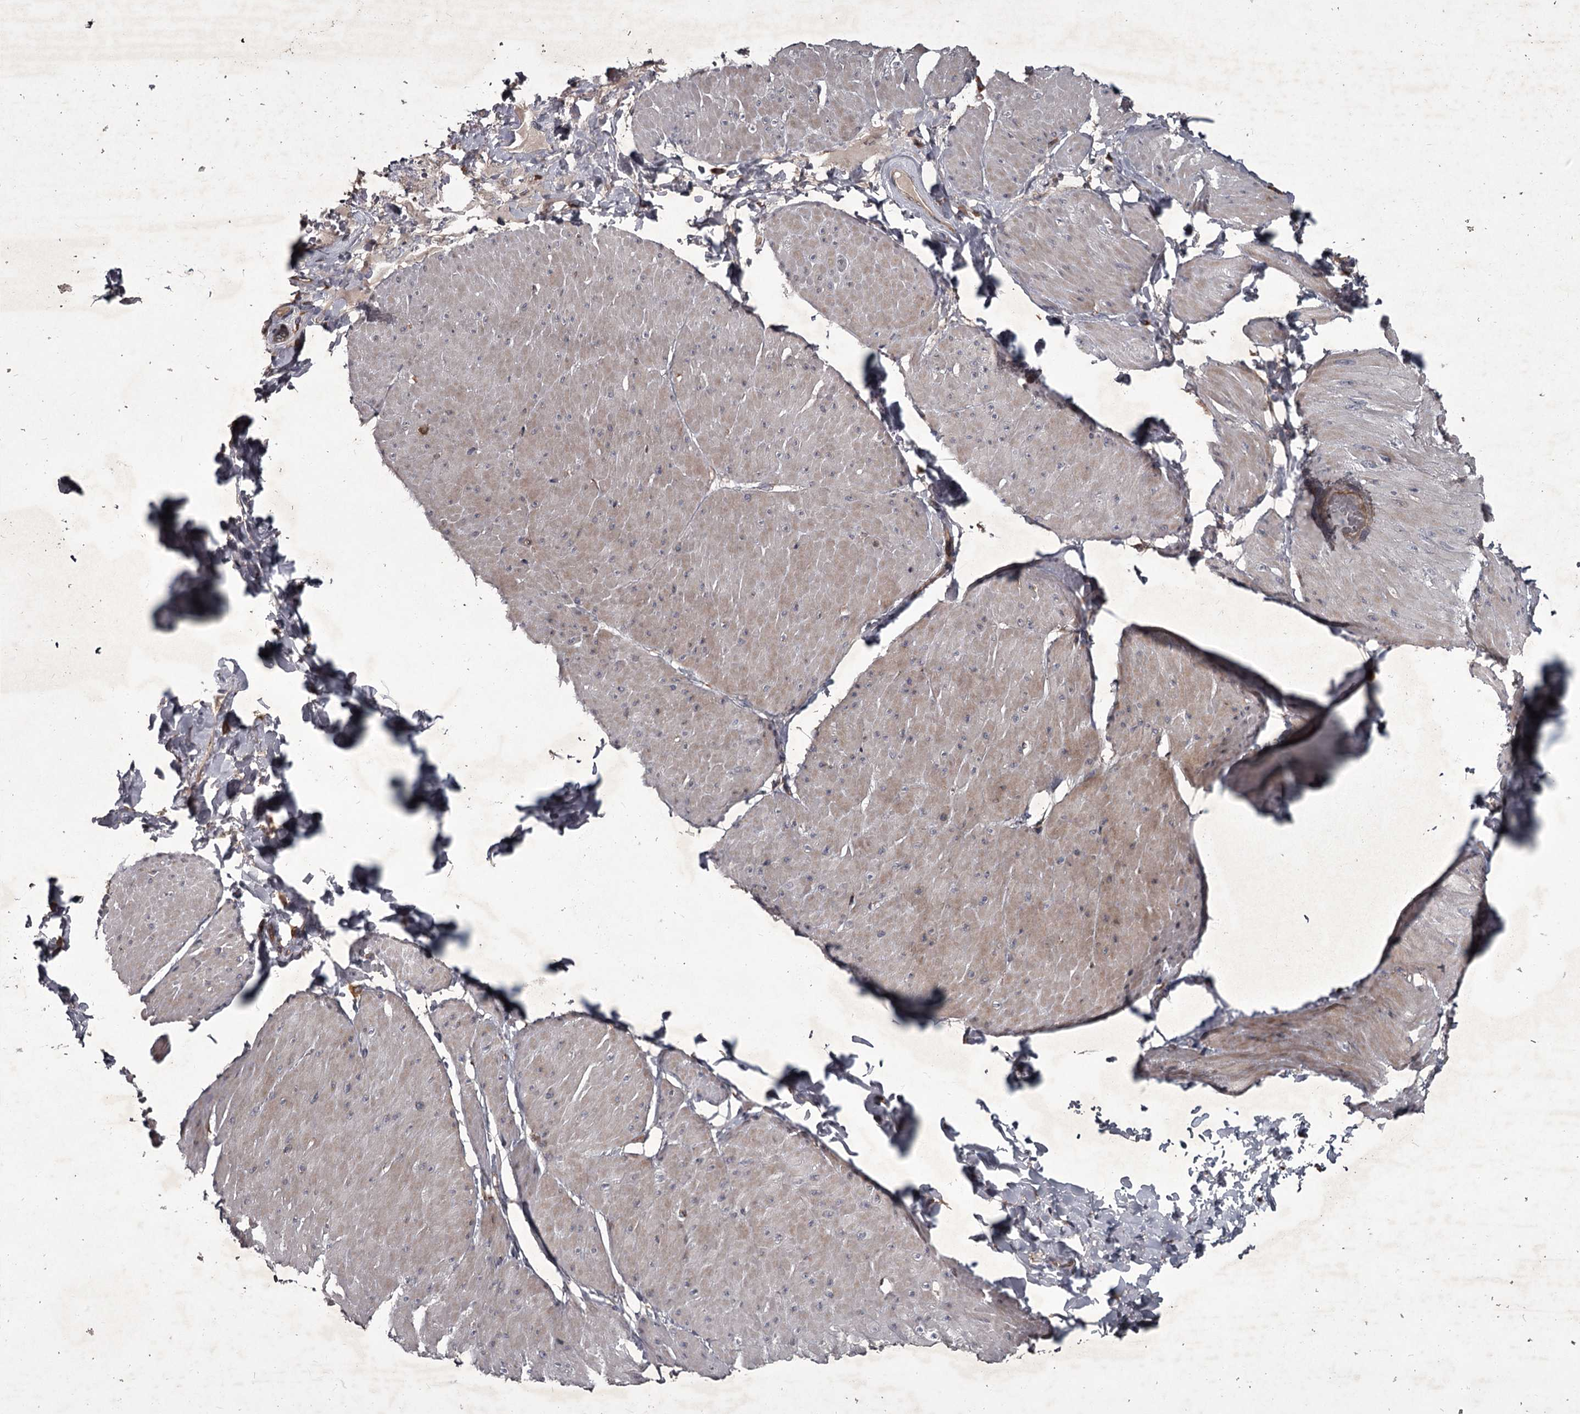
{"staining": {"intensity": "weak", "quantity": "<25%", "location": "cytoplasmic/membranous"}, "tissue": "smooth muscle", "cell_type": "Smooth muscle cells", "image_type": "normal", "snomed": [{"axis": "morphology", "description": "Urothelial carcinoma, High grade"}, {"axis": "topography", "description": "Urinary bladder"}], "caption": "Immunohistochemistry (IHC) photomicrograph of benign smooth muscle: human smooth muscle stained with DAB shows no significant protein staining in smooth muscle cells.", "gene": "UNC93B1", "patient": {"sex": "male", "age": 46}}